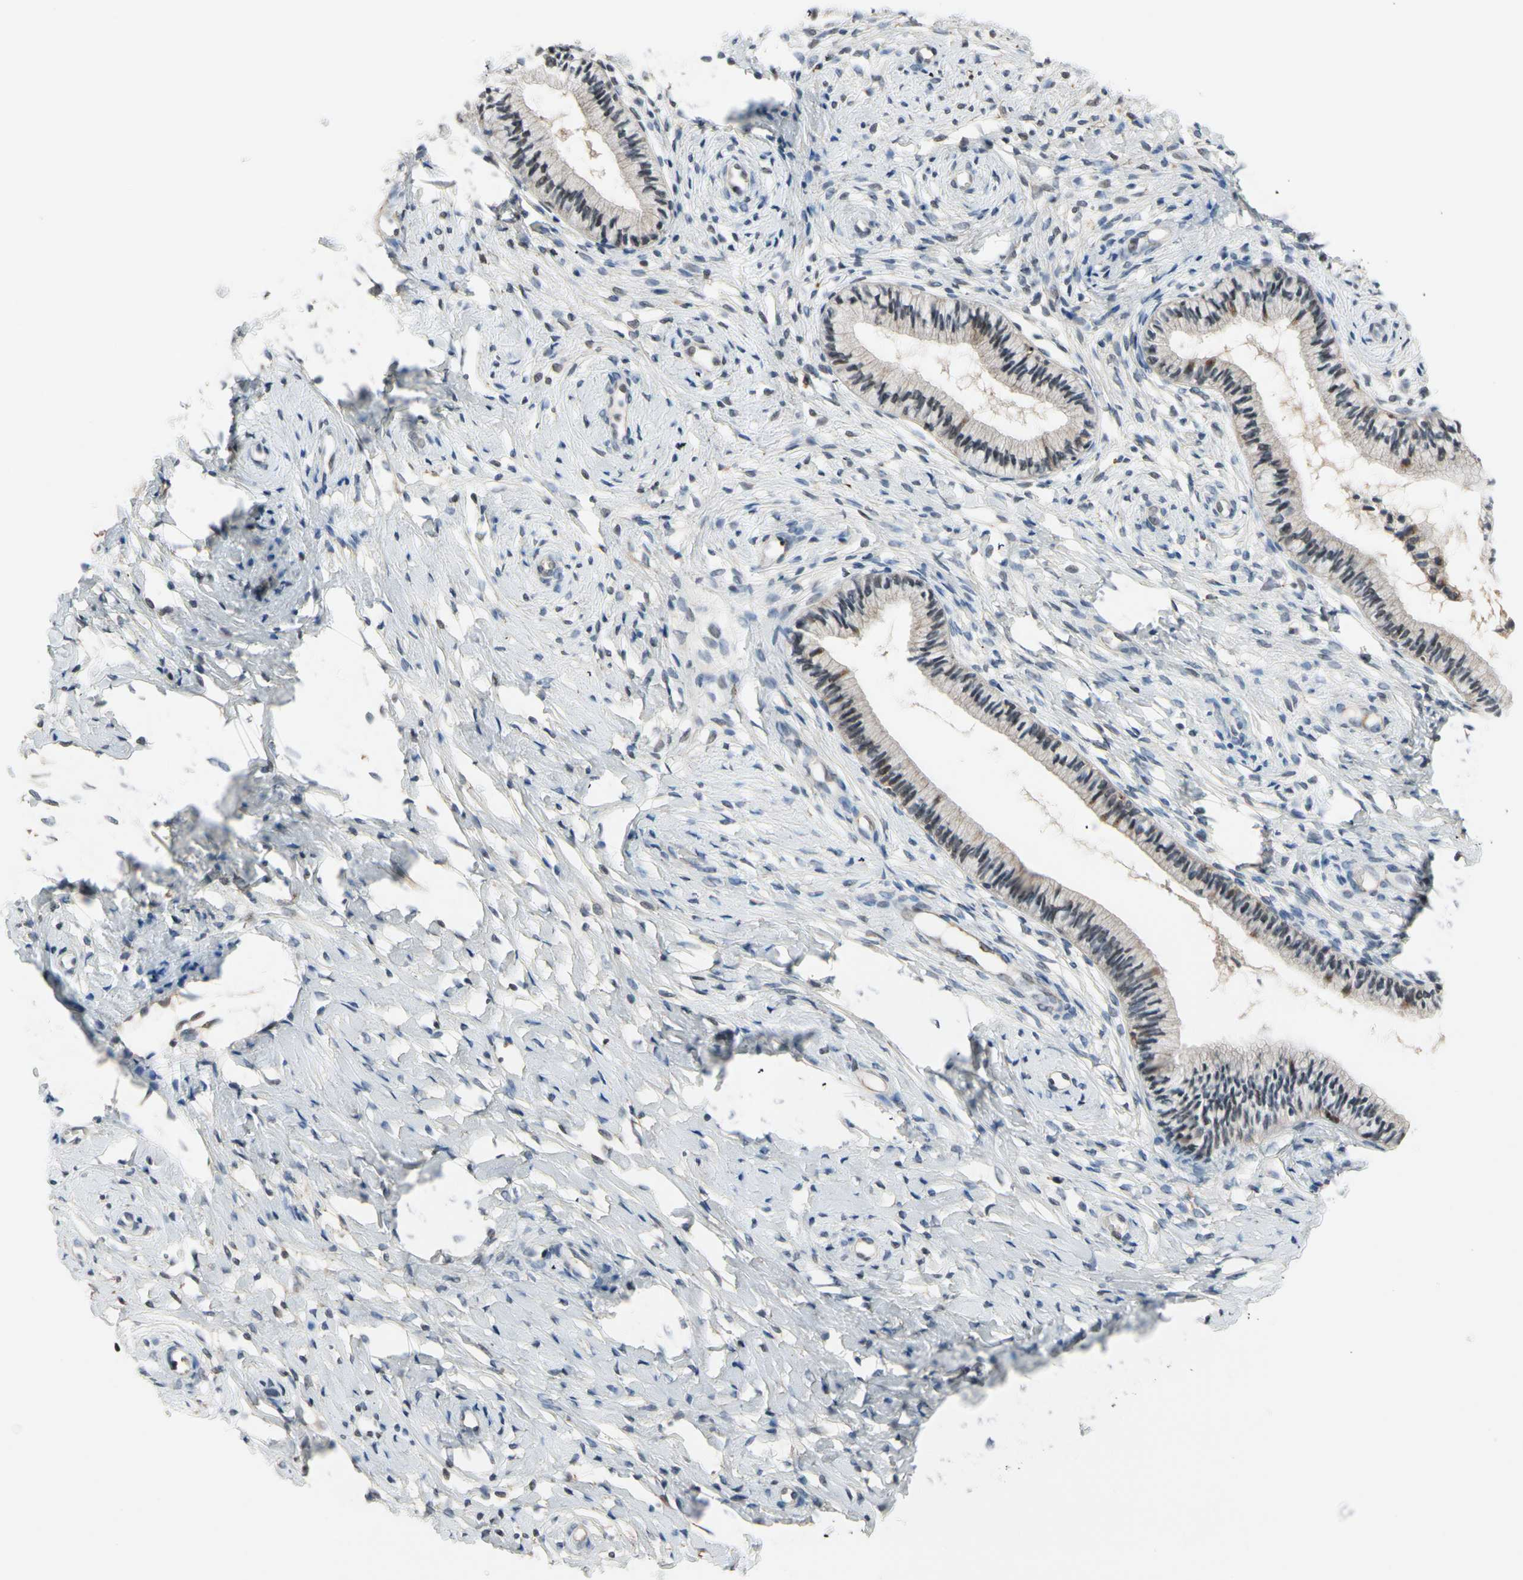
{"staining": {"intensity": "strong", "quantity": "<25%", "location": "nuclear"}, "tissue": "cervix", "cell_type": "Glandular cells", "image_type": "normal", "snomed": [{"axis": "morphology", "description": "Normal tissue, NOS"}, {"axis": "topography", "description": "Cervix"}], "caption": "Cervix stained with immunohistochemistry reveals strong nuclear expression in about <25% of glandular cells. The staining is performed using DAB (3,3'-diaminobenzidine) brown chromogen to label protein expression. The nuclei are counter-stained blue using hematoxylin.", "gene": "ZKSCAN3", "patient": {"sex": "female", "age": 46}}